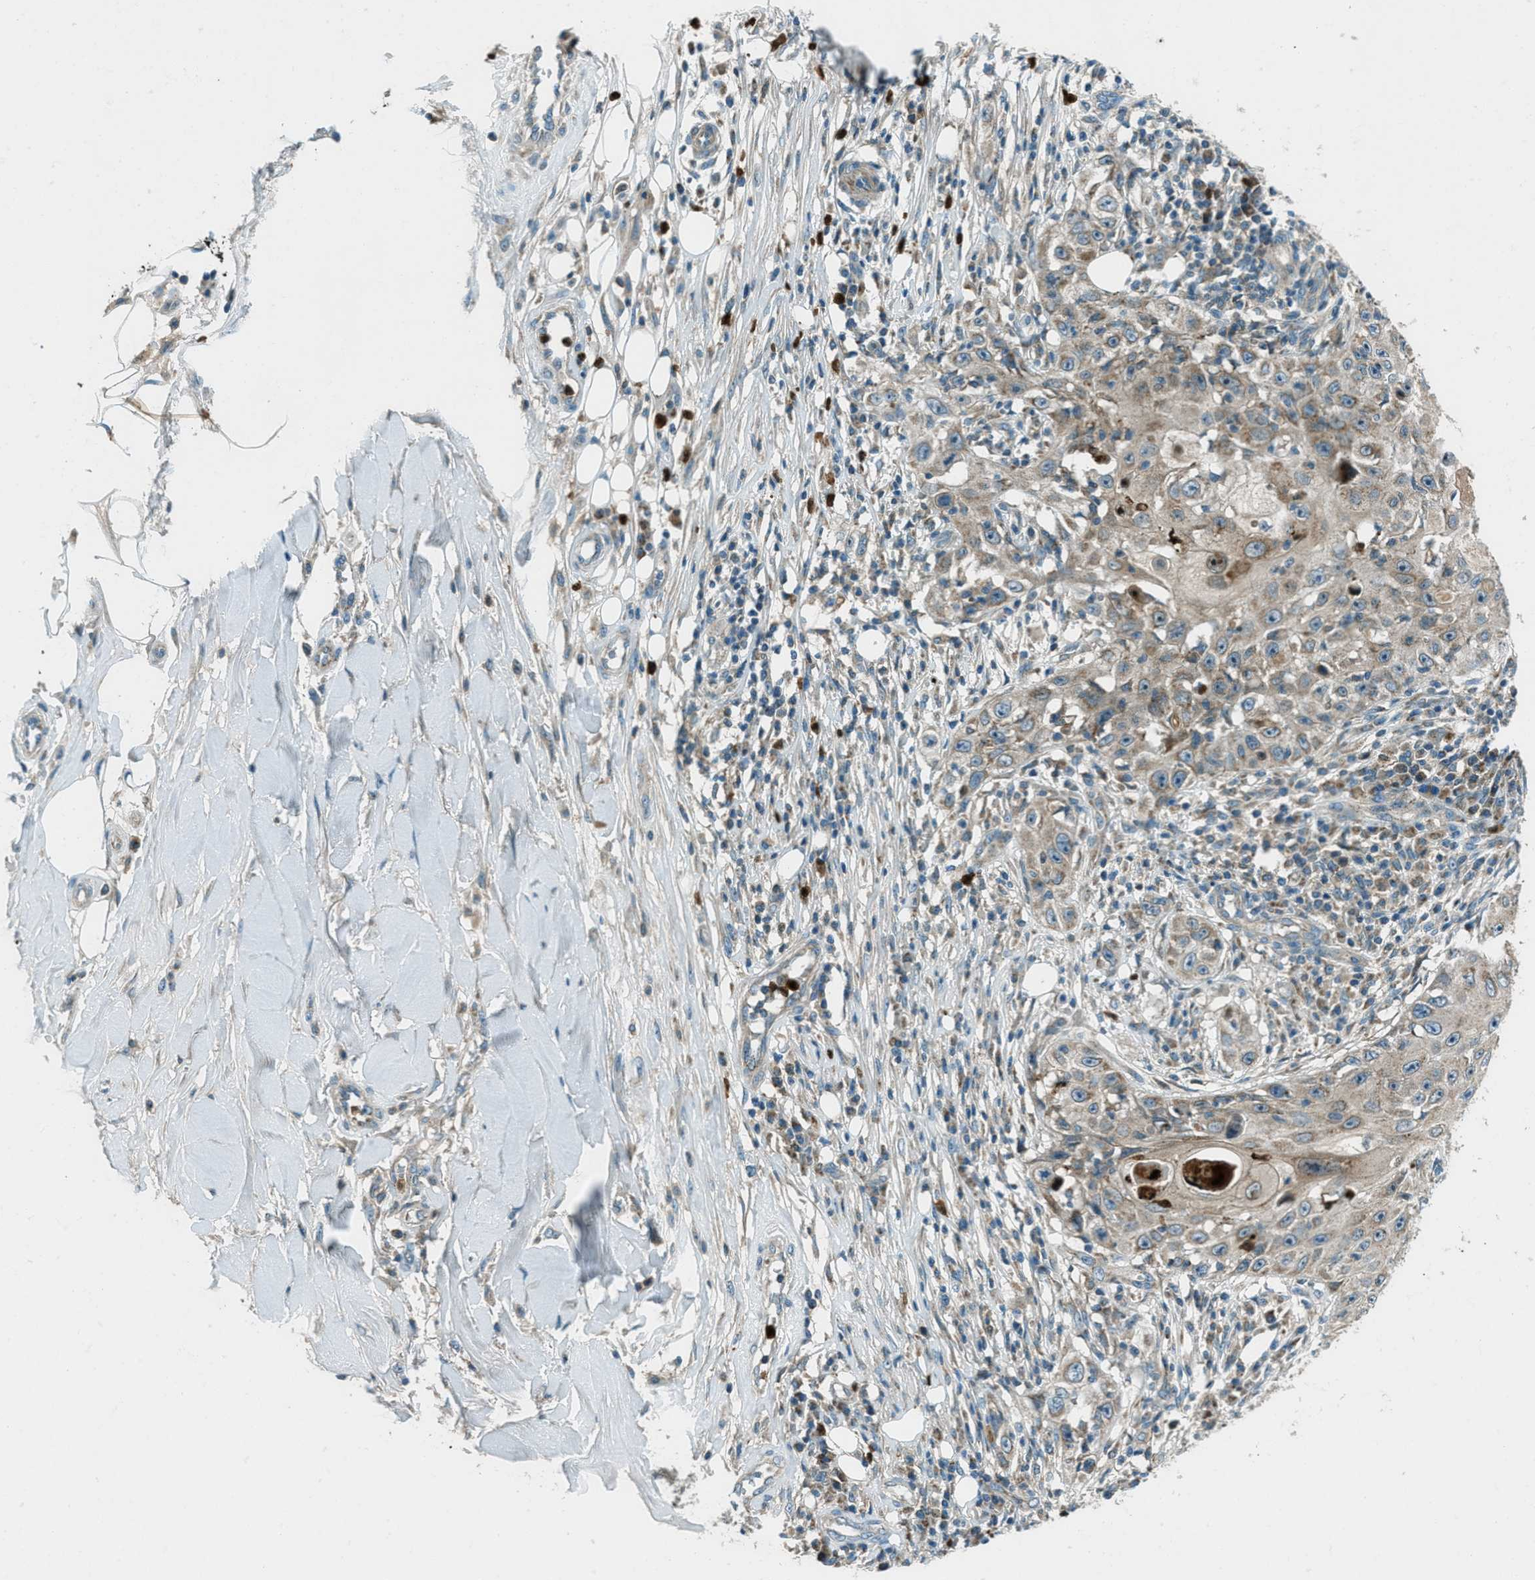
{"staining": {"intensity": "weak", "quantity": ">75%", "location": "cytoplasmic/membranous"}, "tissue": "skin cancer", "cell_type": "Tumor cells", "image_type": "cancer", "snomed": [{"axis": "morphology", "description": "Squamous cell carcinoma, NOS"}, {"axis": "topography", "description": "Skin"}], "caption": "Approximately >75% of tumor cells in human skin cancer exhibit weak cytoplasmic/membranous protein staining as visualized by brown immunohistochemical staining.", "gene": "FAR1", "patient": {"sex": "male", "age": 86}}